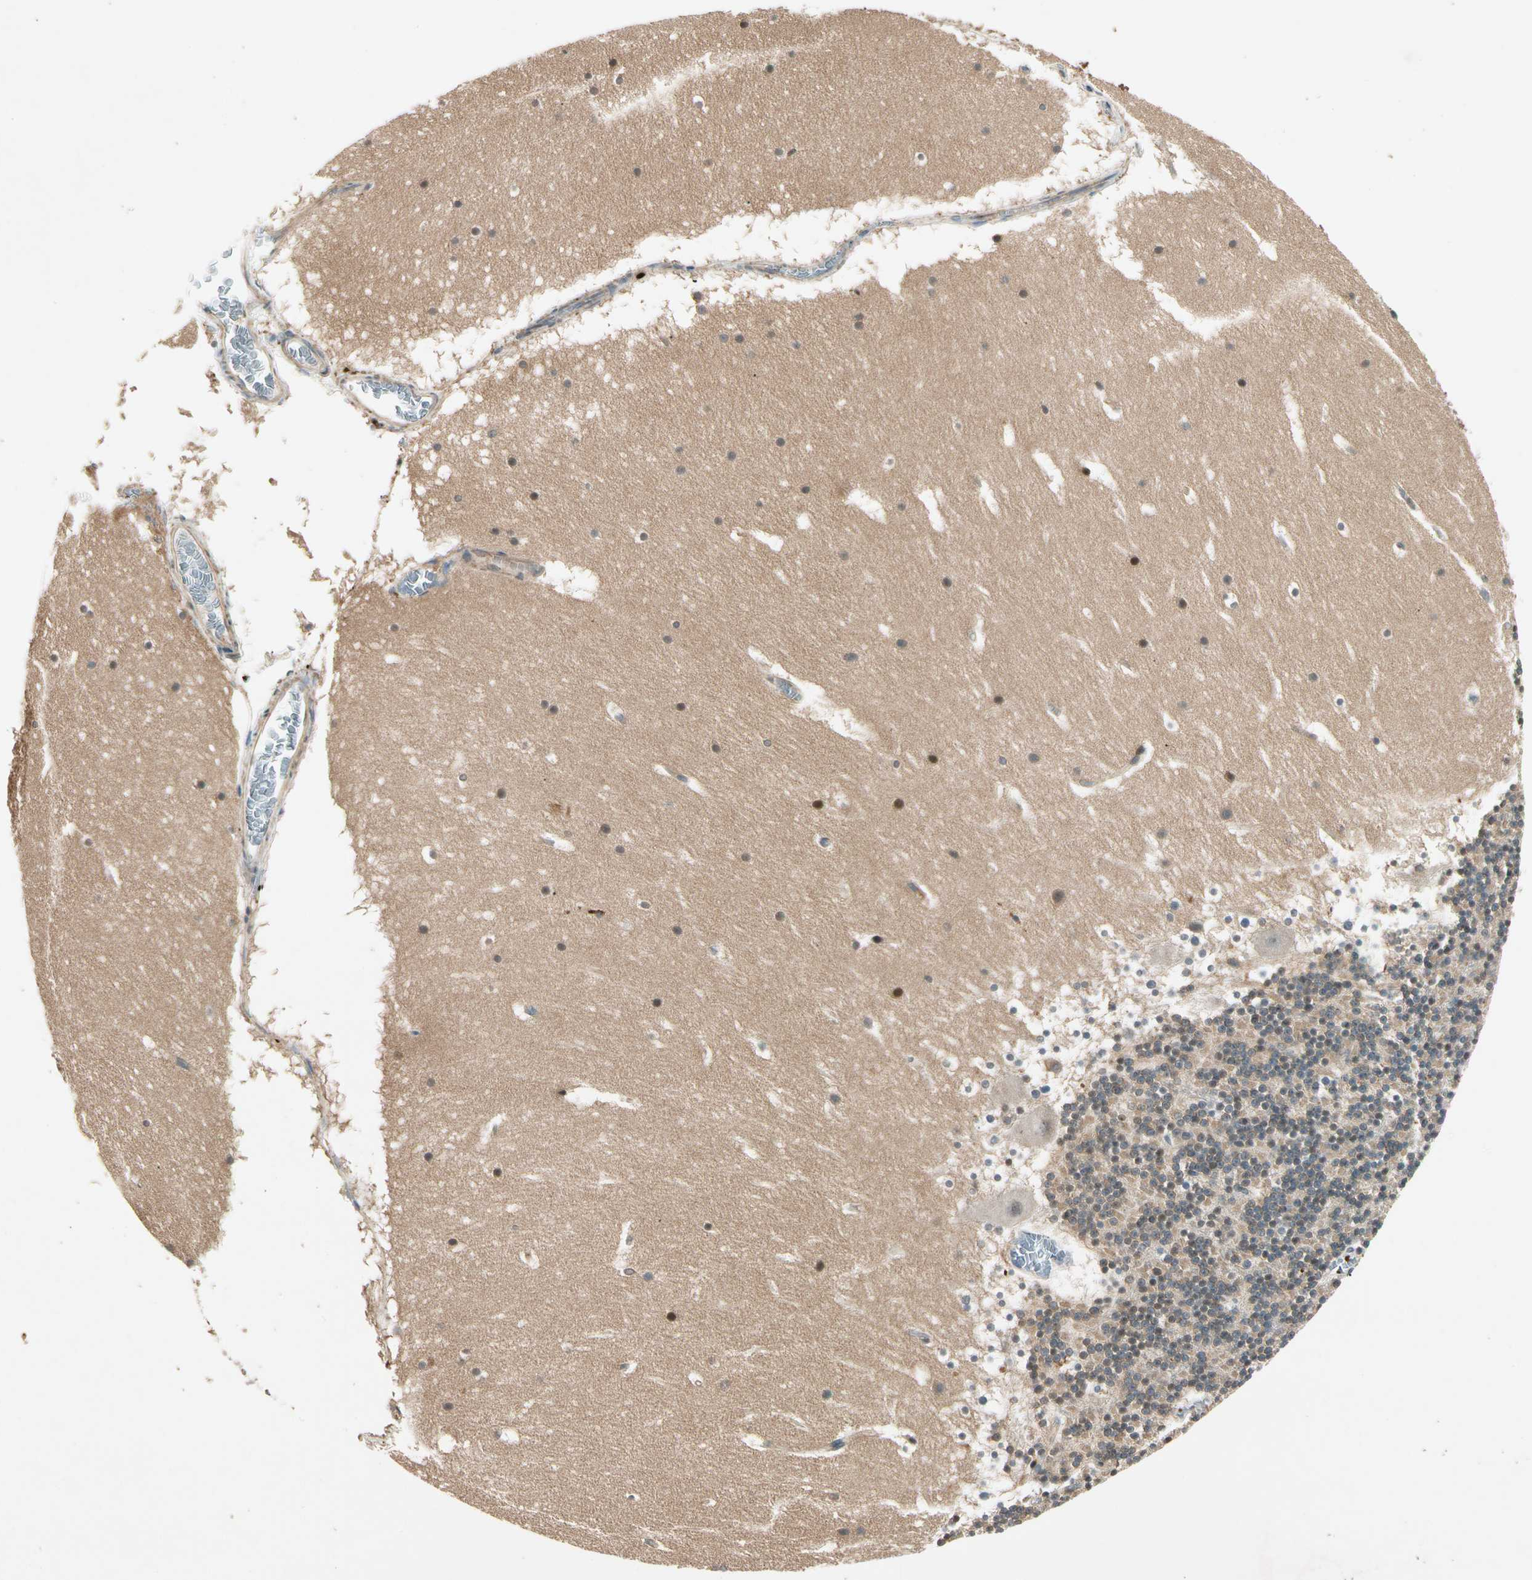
{"staining": {"intensity": "negative", "quantity": "none", "location": "none"}, "tissue": "cerebellum", "cell_type": "Cells in granular layer", "image_type": "normal", "snomed": [{"axis": "morphology", "description": "Normal tissue, NOS"}, {"axis": "topography", "description": "Cerebellum"}], "caption": "Immunohistochemistry image of unremarkable cerebellum stained for a protein (brown), which demonstrates no positivity in cells in granular layer.", "gene": "ROCK2", "patient": {"sex": "male", "age": 45}}